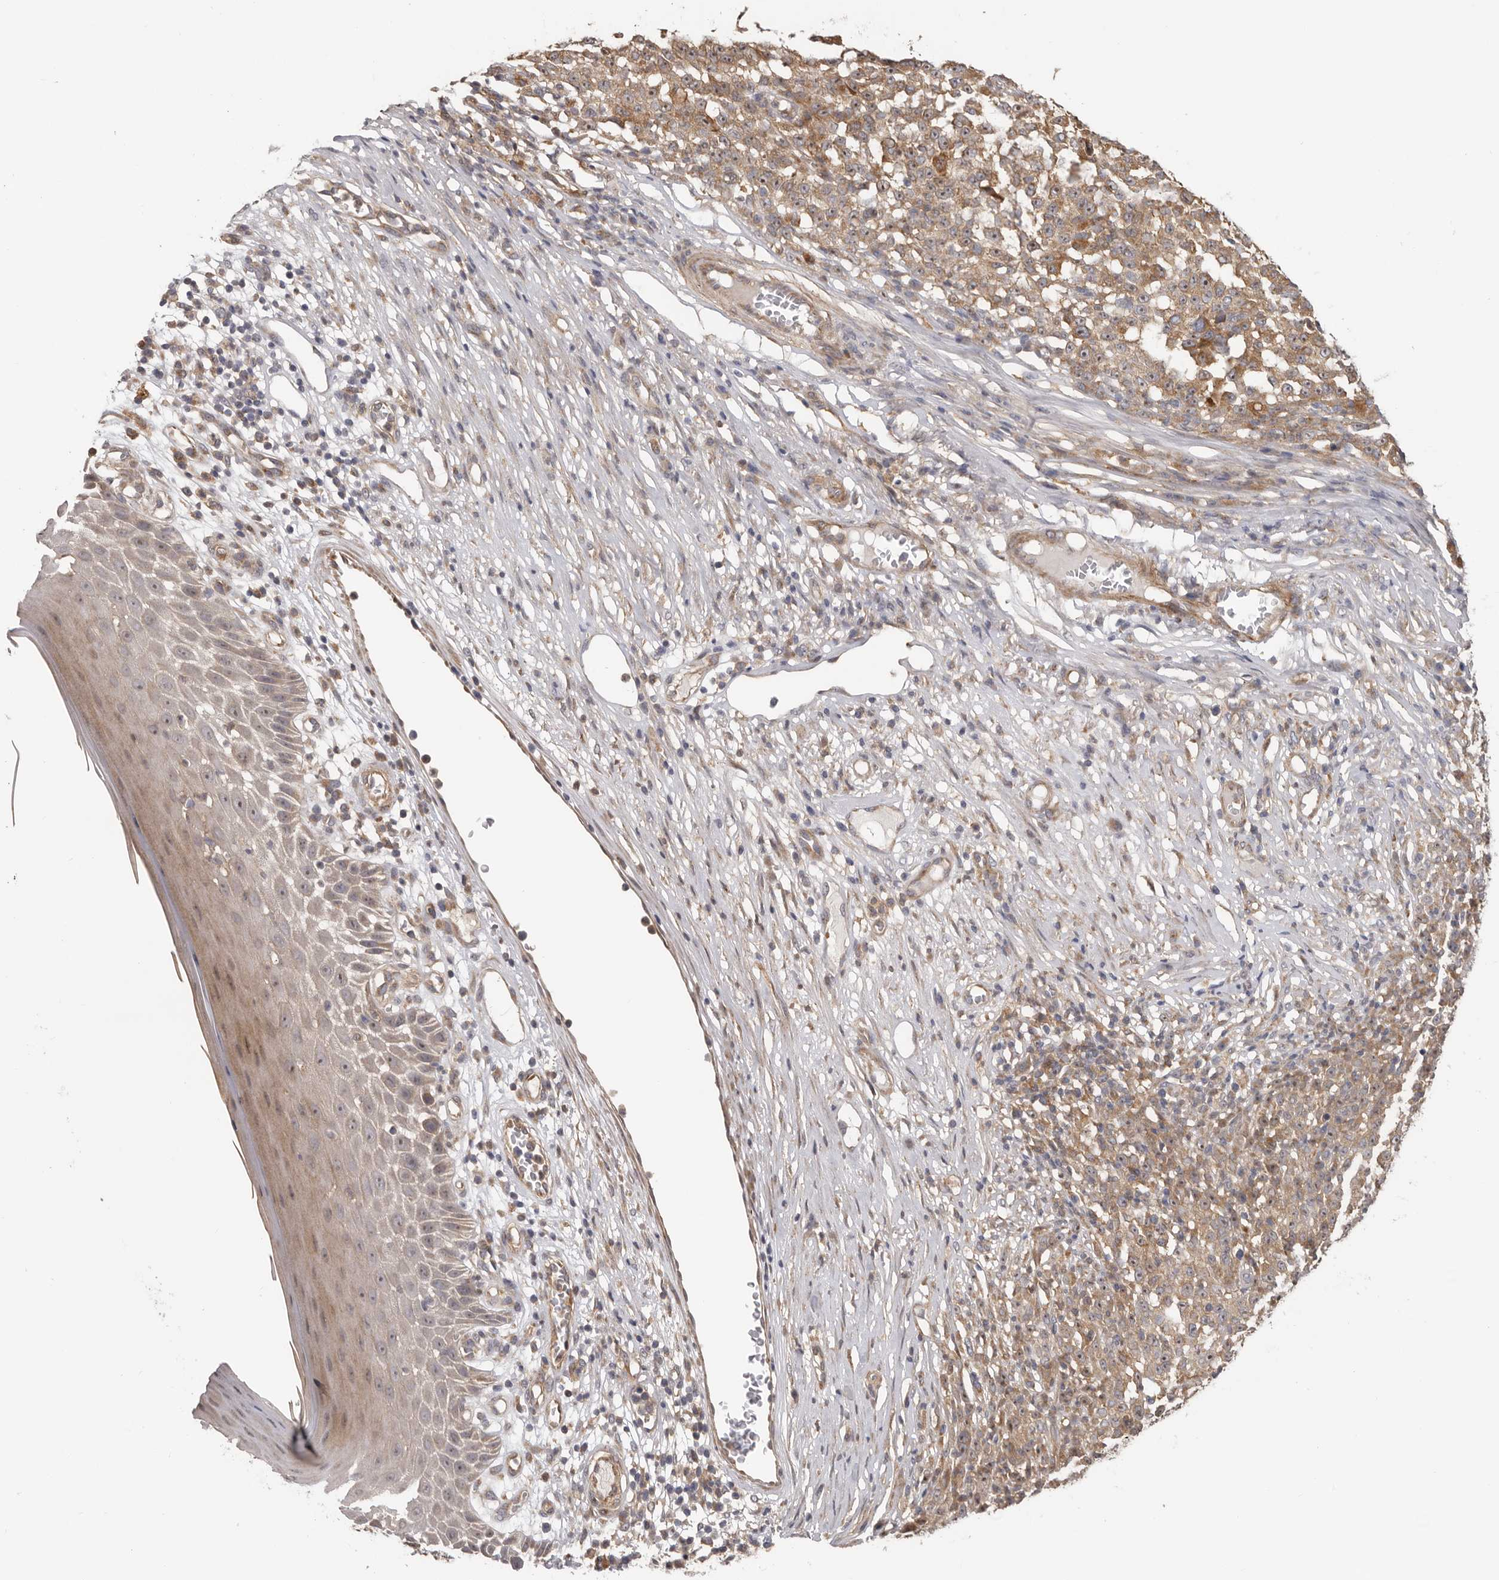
{"staining": {"intensity": "moderate", "quantity": ">75%", "location": "cytoplasmic/membranous,nuclear"}, "tissue": "melanoma", "cell_type": "Tumor cells", "image_type": "cancer", "snomed": [{"axis": "morphology", "description": "Malignant melanoma, NOS"}, {"axis": "topography", "description": "Skin"}], "caption": "Immunohistochemical staining of malignant melanoma demonstrates medium levels of moderate cytoplasmic/membranous and nuclear positivity in approximately >75% of tumor cells. (DAB IHC with brightfield microscopy, high magnification).", "gene": "HINT3", "patient": {"sex": "female", "age": 82}}